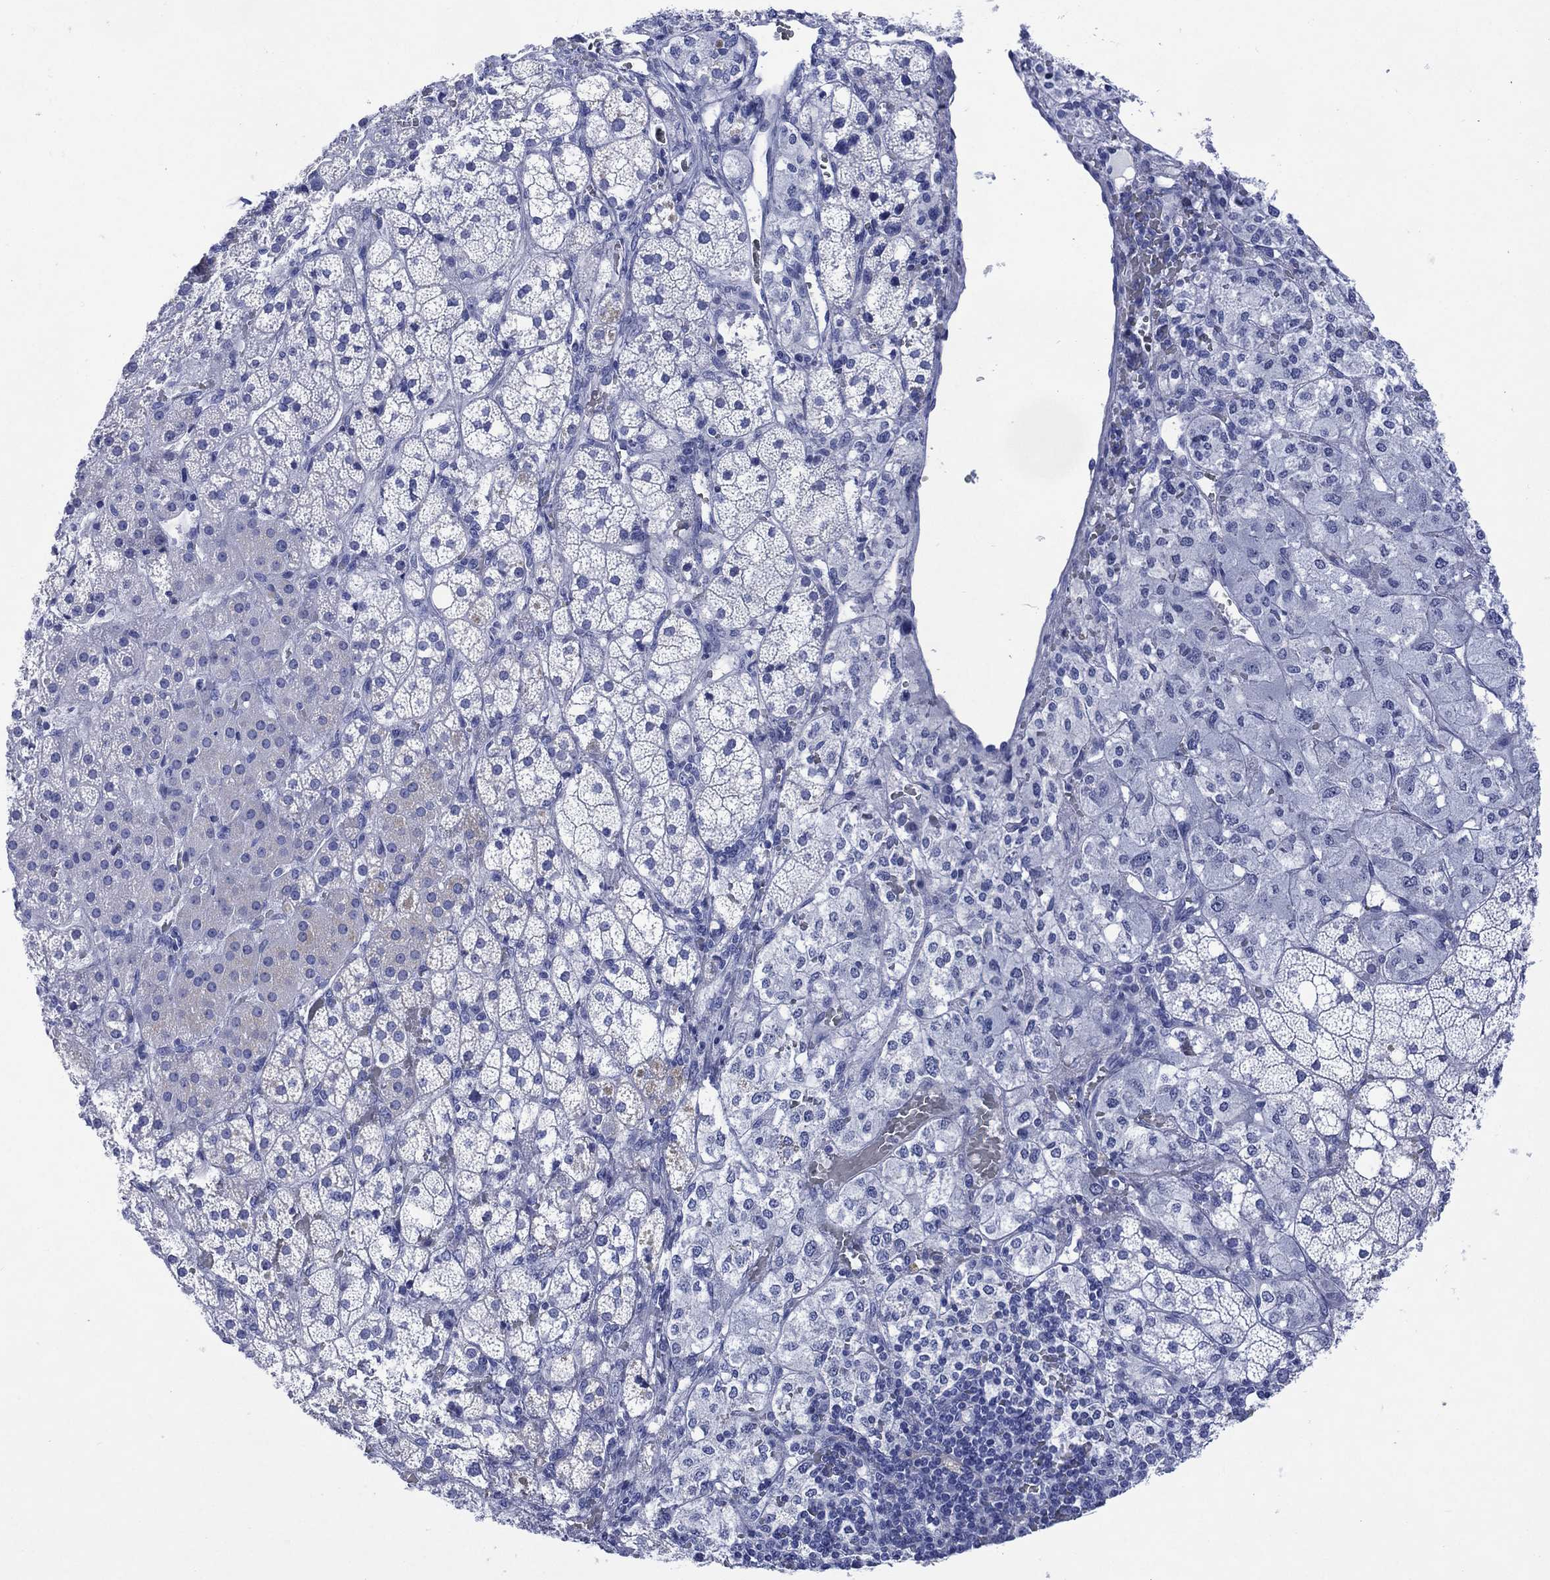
{"staining": {"intensity": "negative", "quantity": "none", "location": "none"}, "tissue": "adrenal gland", "cell_type": "Glandular cells", "image_type": "normal", "snomed": [{"axis": "morphology", "description": "Normal tissue, NOS"}, {"axis": "topography", "description": "Adrenal gland"}], "caption": "DAB immunohistochemical staining of benign human adrenal gland displays no significant positivity in glandular cells. (Brightfield microscopy of DAB IHC at high magnification).", "gene": "SHCBP1L", "patient": {"sex": "male", "age": 53}}